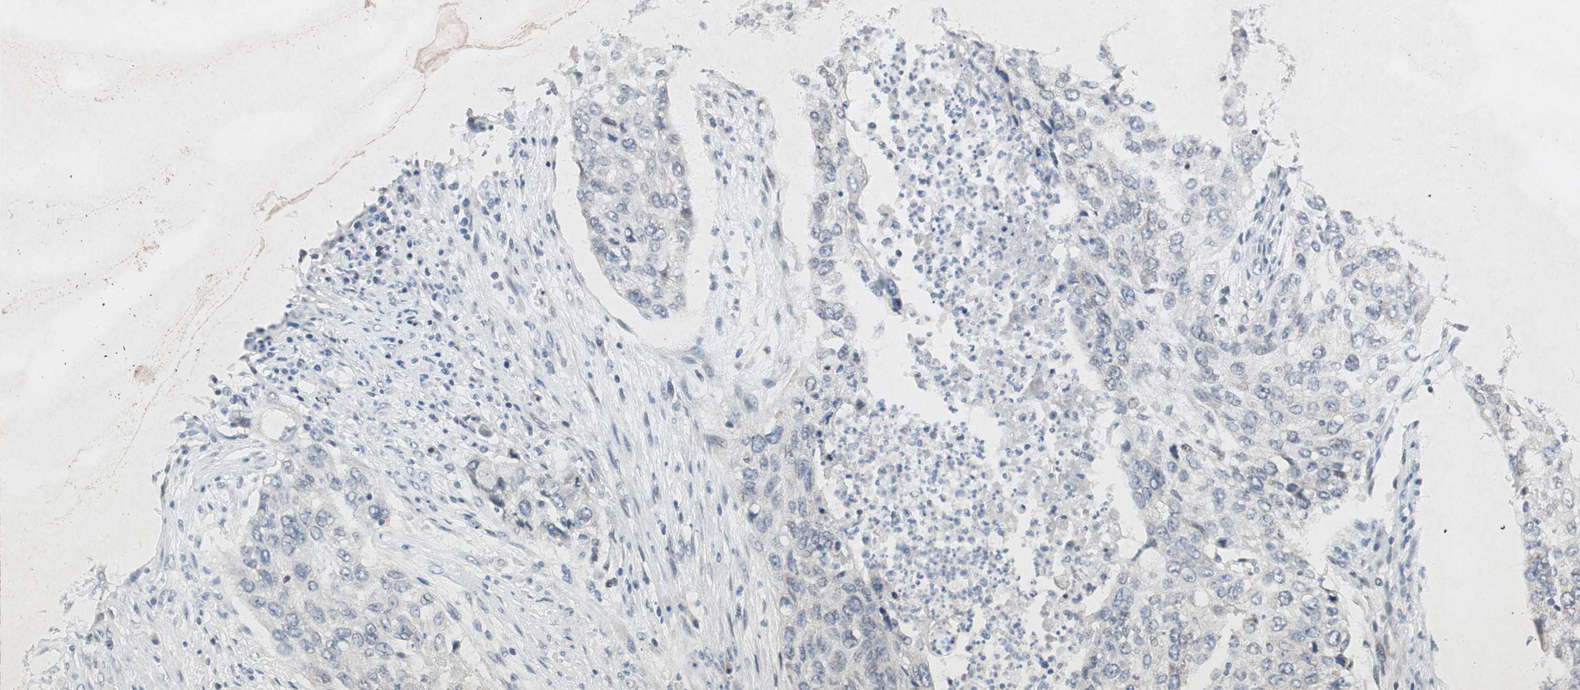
{"staining": {"intensity": "negative", "quantity": "none", "location": "none"}, "tissue": "lung cancer", "cell_type": "Tumor cells", "image_type": "cancer", "snomed": [{"axis": "morphology", "description": "Squamous cell carcinoma, NOS"}, {"axis": "topography", "description": "Lung"}], "caption": "The IHC photomicrograph has no significant positivity in tumor cells of lung squamous cell carcinoma tissue.", "gene": "ARNT2", "patient": {"sex": "female", "age": 63}}